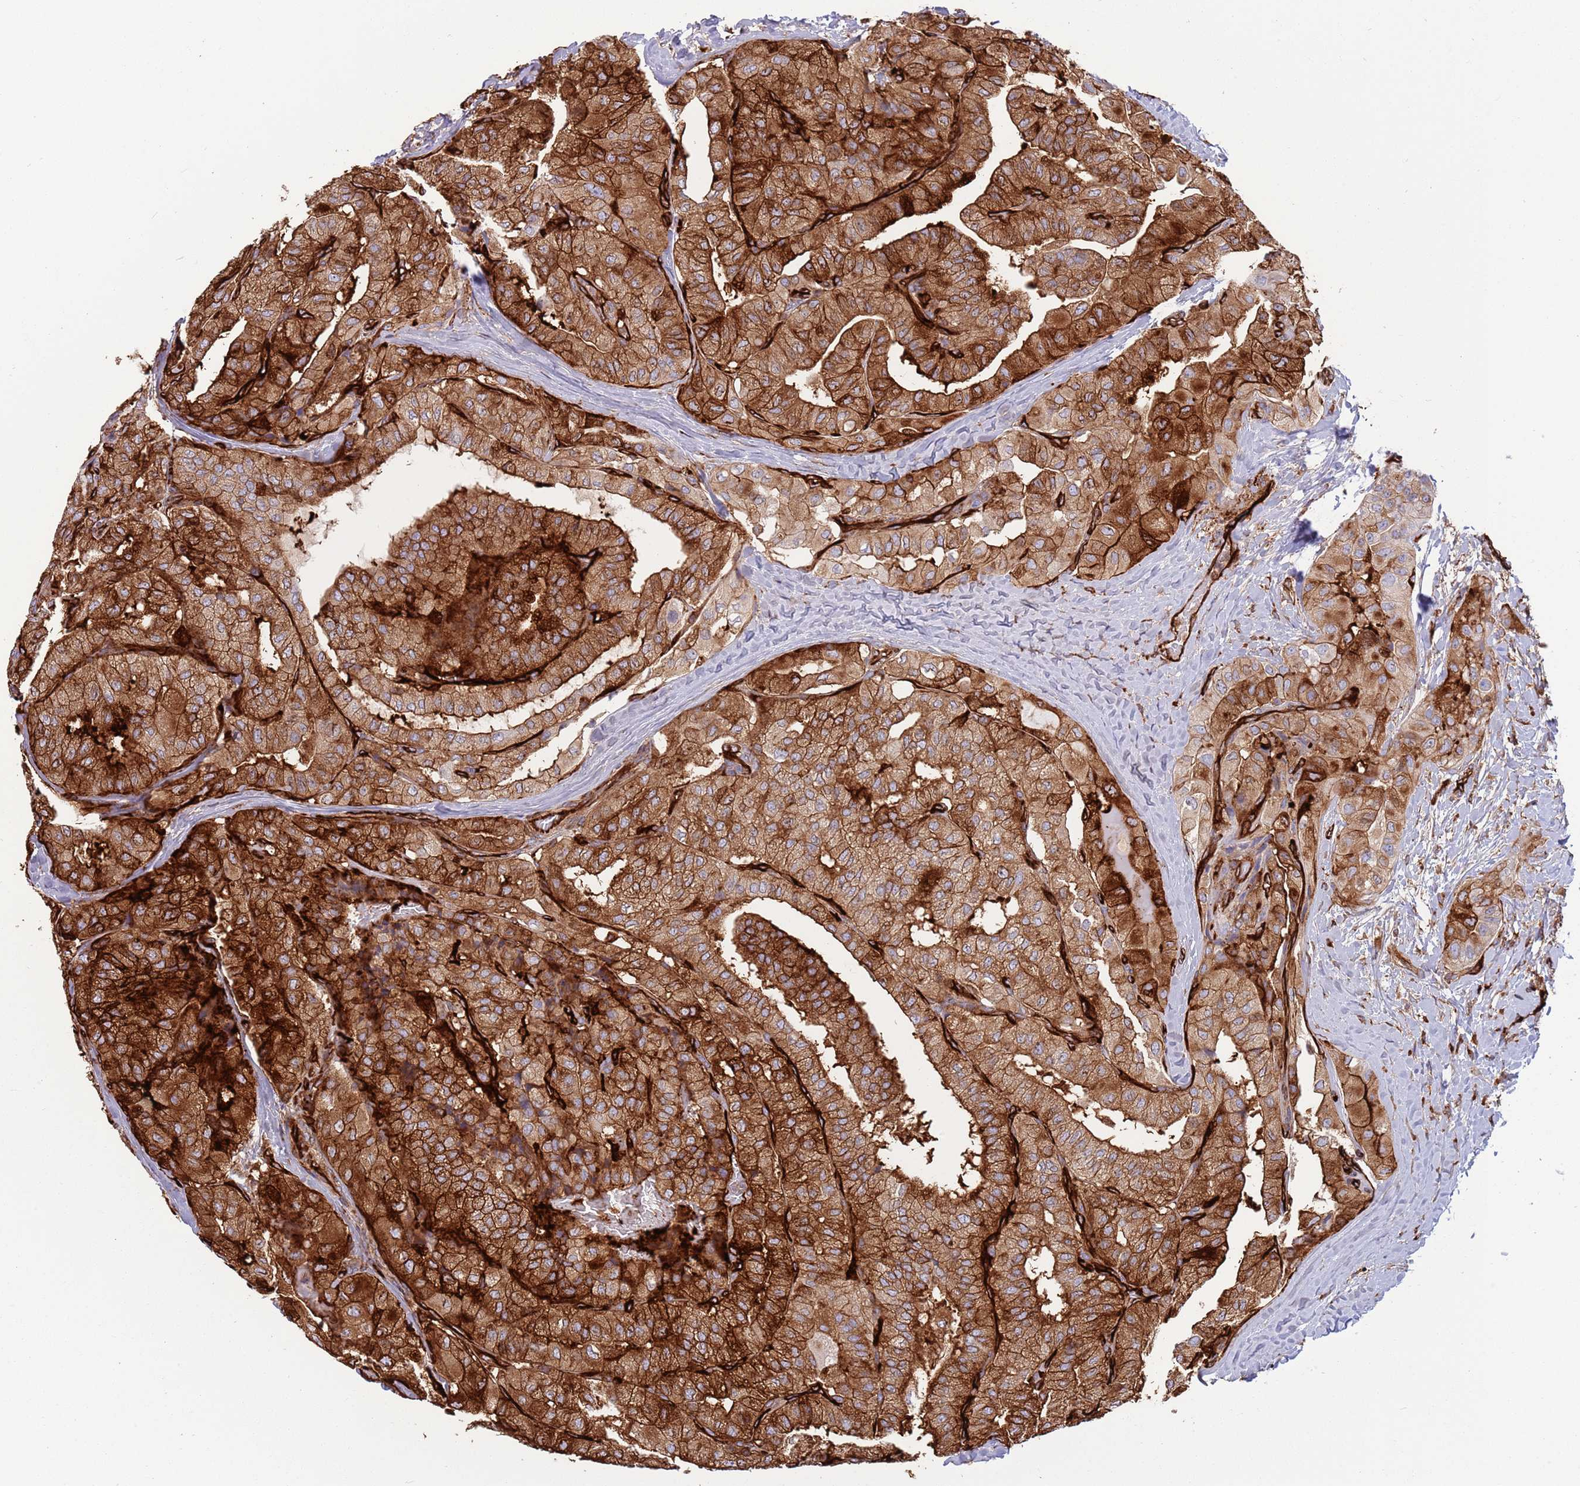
{"staining": {"intensity": "strong", "quantity": ">75%", "location": "cytoplasmic/membranous"}, "tissue": "thyroid cancer", "cell_type": "Tumor cells", "image_type": "cancer", "snomed": [{"axis": "morphology", "description": "Normal tissue, NOS"}, {"axis": "morphology", "description": "Papillary adenocarcinoma, NOS"}, {"axis": "topography", "description": "Thyroid gland"}], "caption": "IHC (DAB (3,3'-diaminobenzidine)) staining of papillary adenocarcinoma (thyroid) exhibits strong cytoplasmic/membranous protein positivity in approximately >75% of tumor cells.", "gene": "KBTBD7", "patient": {"sex": "female", "age": 59}}